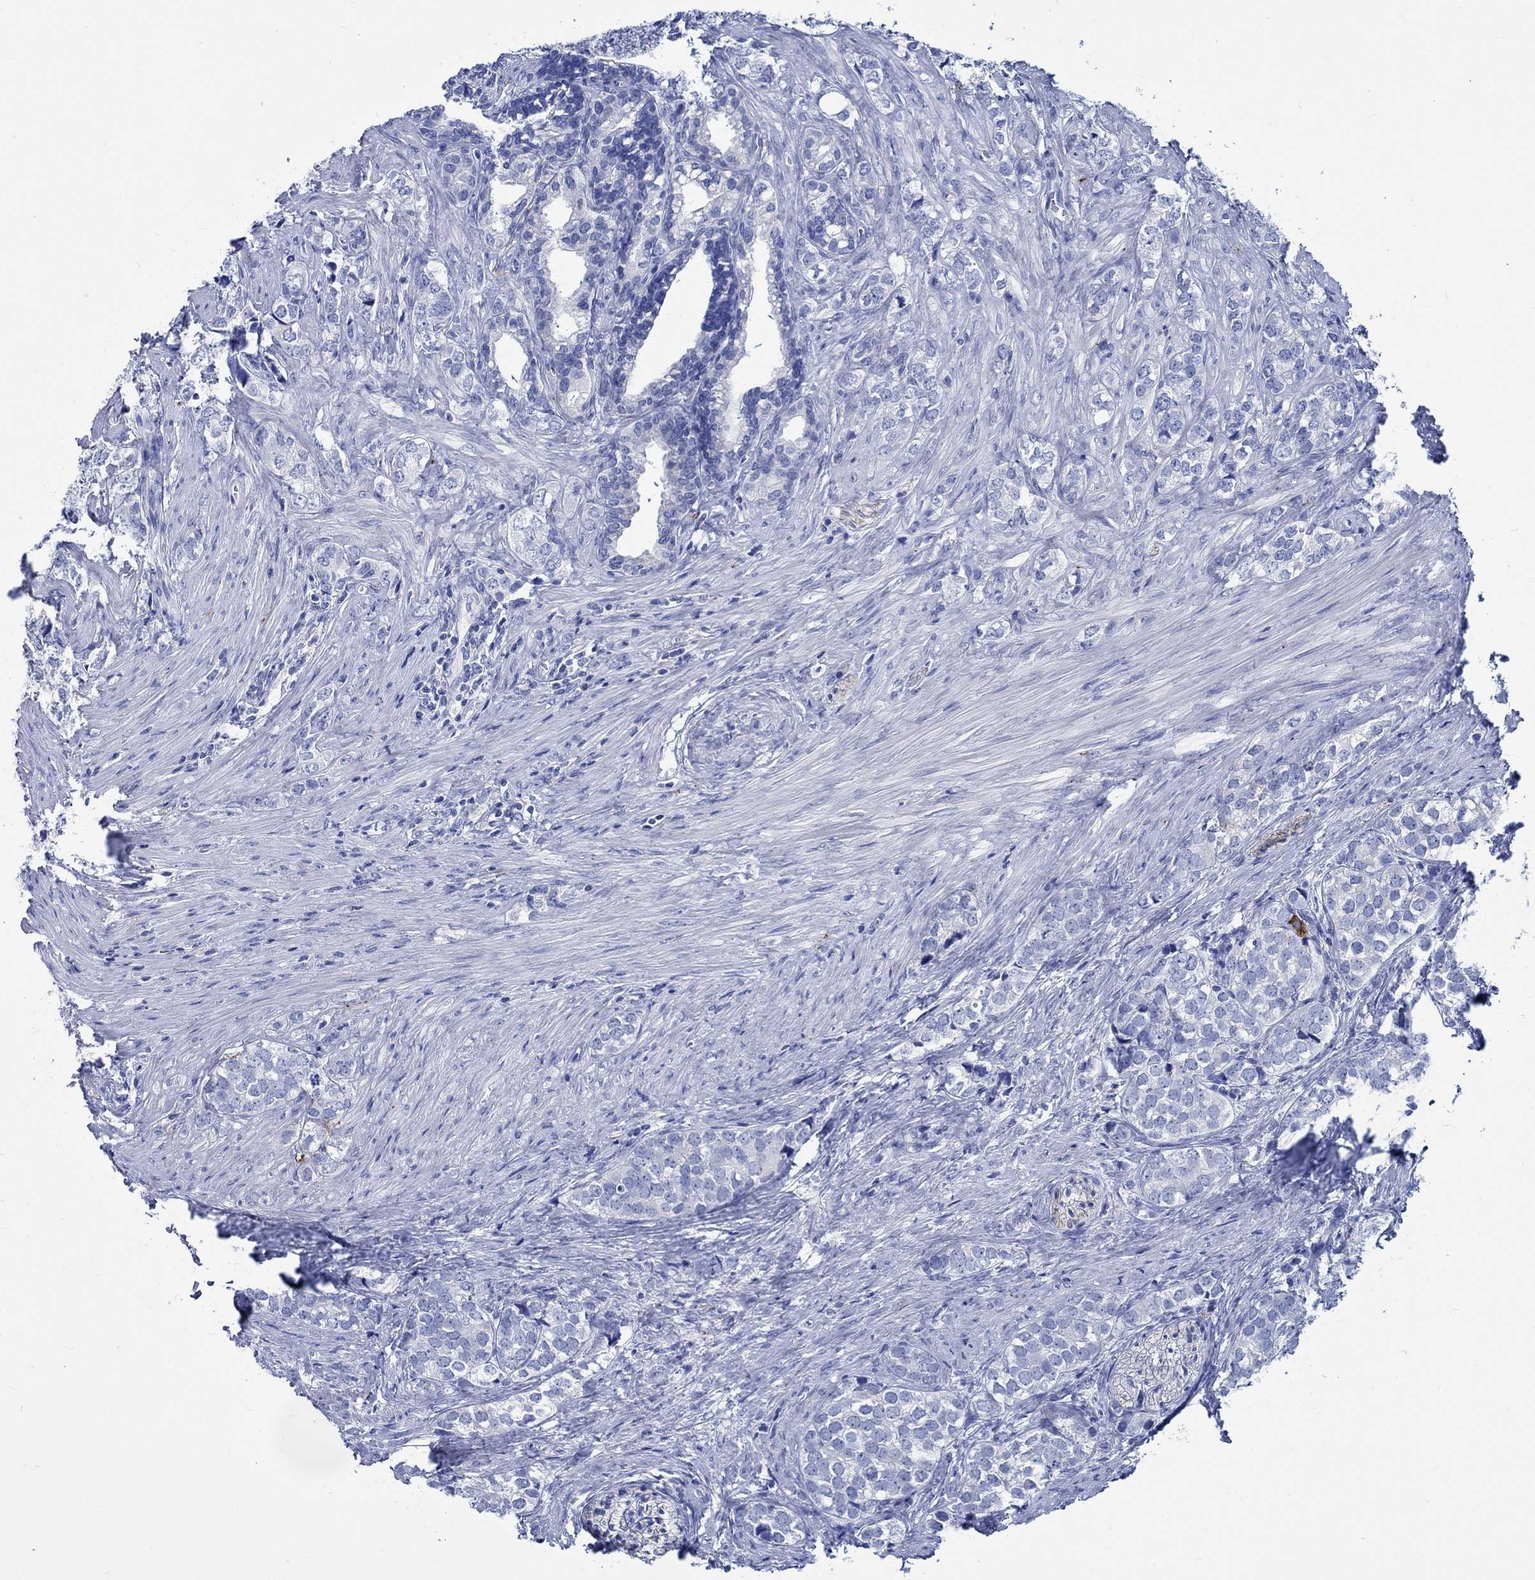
{"staining": {"intensity": "negative", "quantity": "none", "location": "none"}, "tissue": "prostate cancer", "cell_type": "Tumor cells", "image_type": "cancer", "snomed": [{"axis": "morphology", "description": "Adenocarcinoma, NOS"}, {"axis": "topography", "description": "Prostate and seminal vesicle, NOS"}], "caption": "Tumor cells show no significant protein staining in prostate cancer.", "gene": "PTPRN2", "patient": {"sex": "male", "age": 63}}